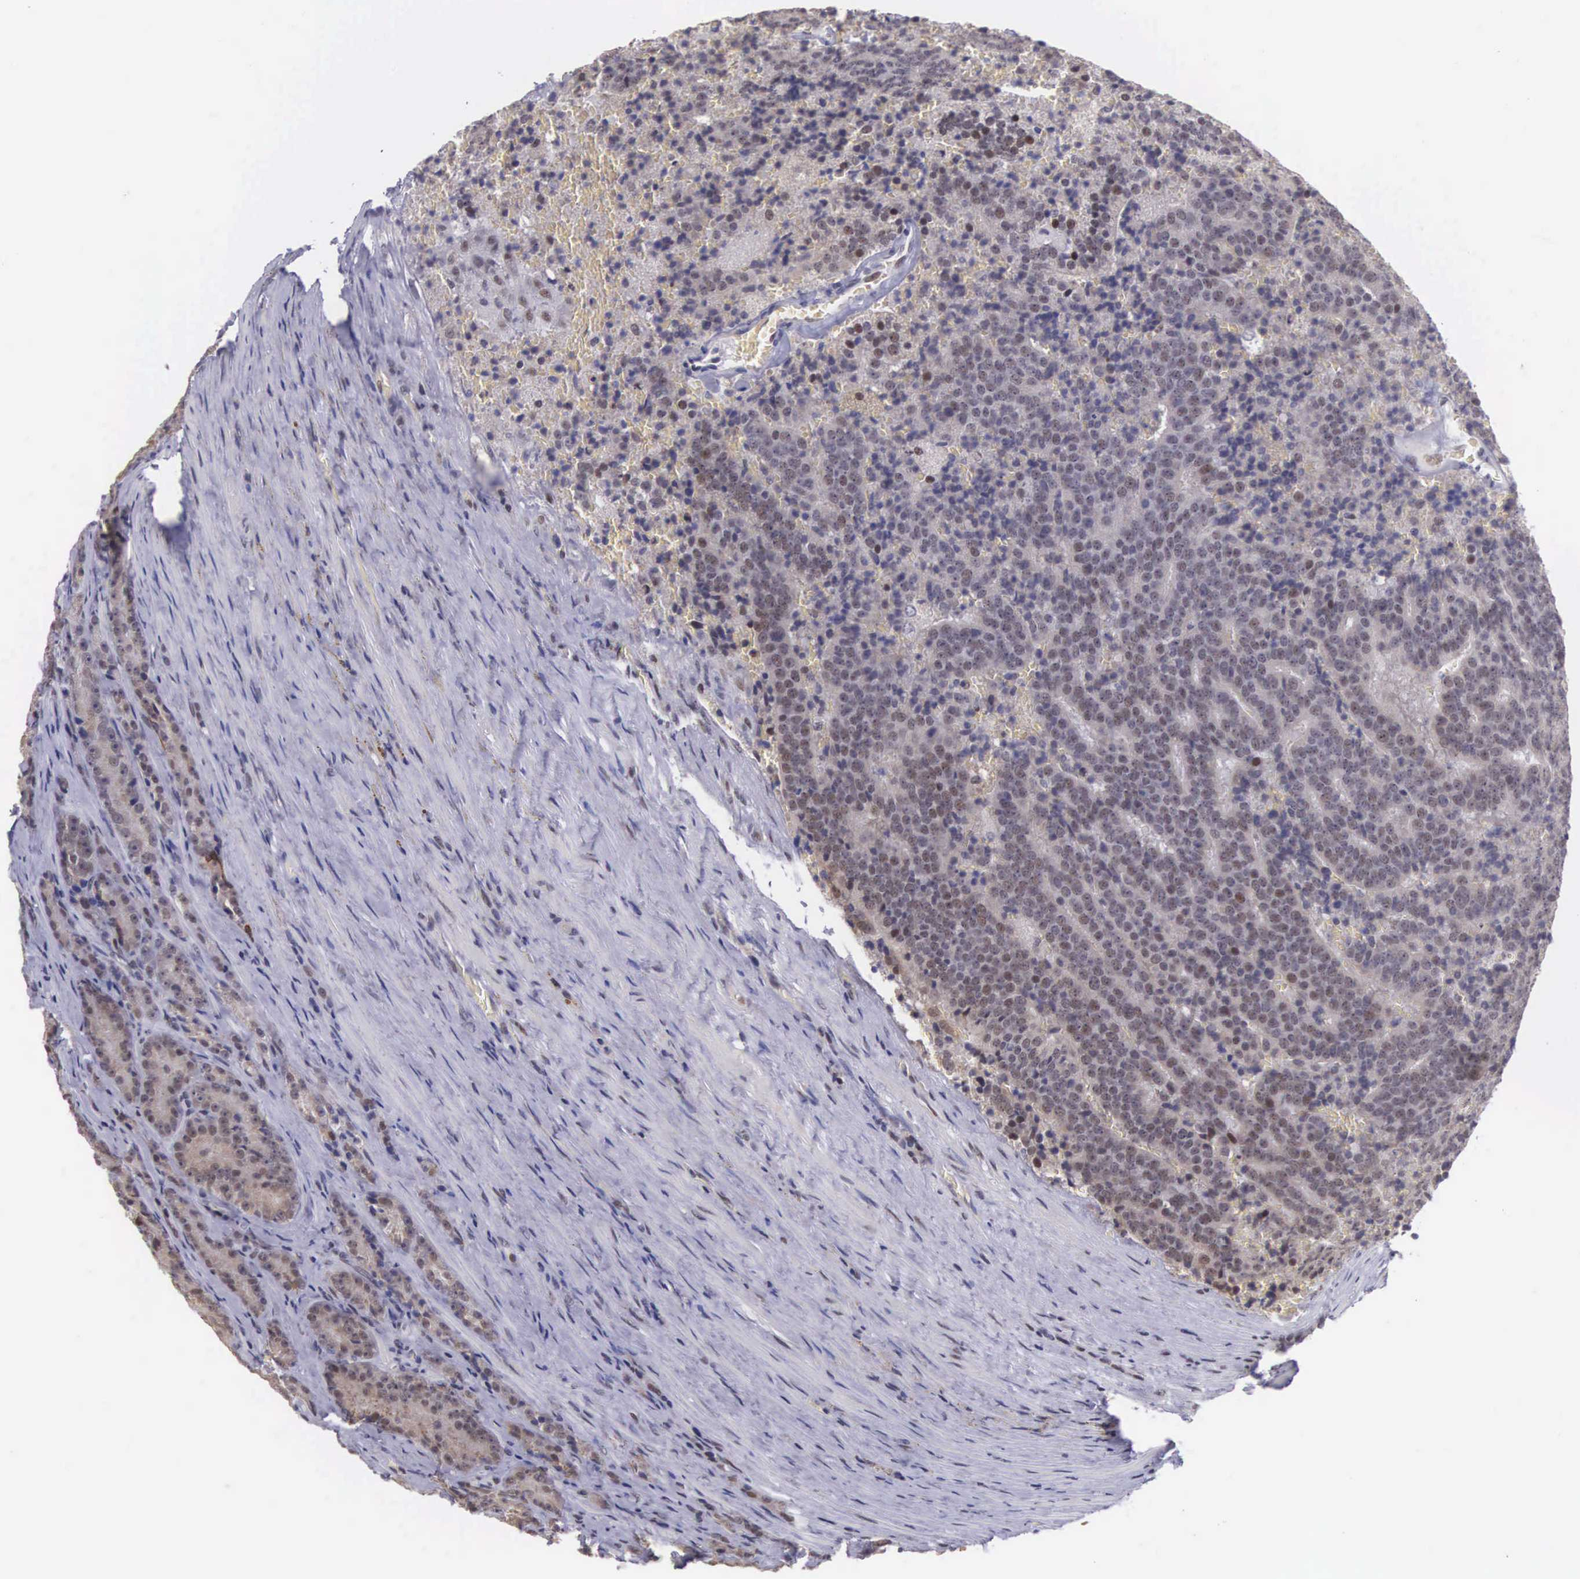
{"staining": {"intensity": "weak", "quantity": "<25%", "location": "nuclear"}, "tissue": "prostate cancer", "cell_type": "Tumor cells", "image_type": "cancer", "snomed": [{"axis": "morphology", "description": "Adenocarcinoma, Medium grade"}, {"axis": "topography", "description": "Prostate"}], "caption": "This is a image of immunohistochemistry staining of adenocarcinoma (medium-grade) (prostate), which shows no staining in tumor cells. (Brightfield microscopy of DAB immunohistochemistry (IHC) at high magnification).", "gene": "SLC25A21", "patient": {"sex": "male", "age": 65}}